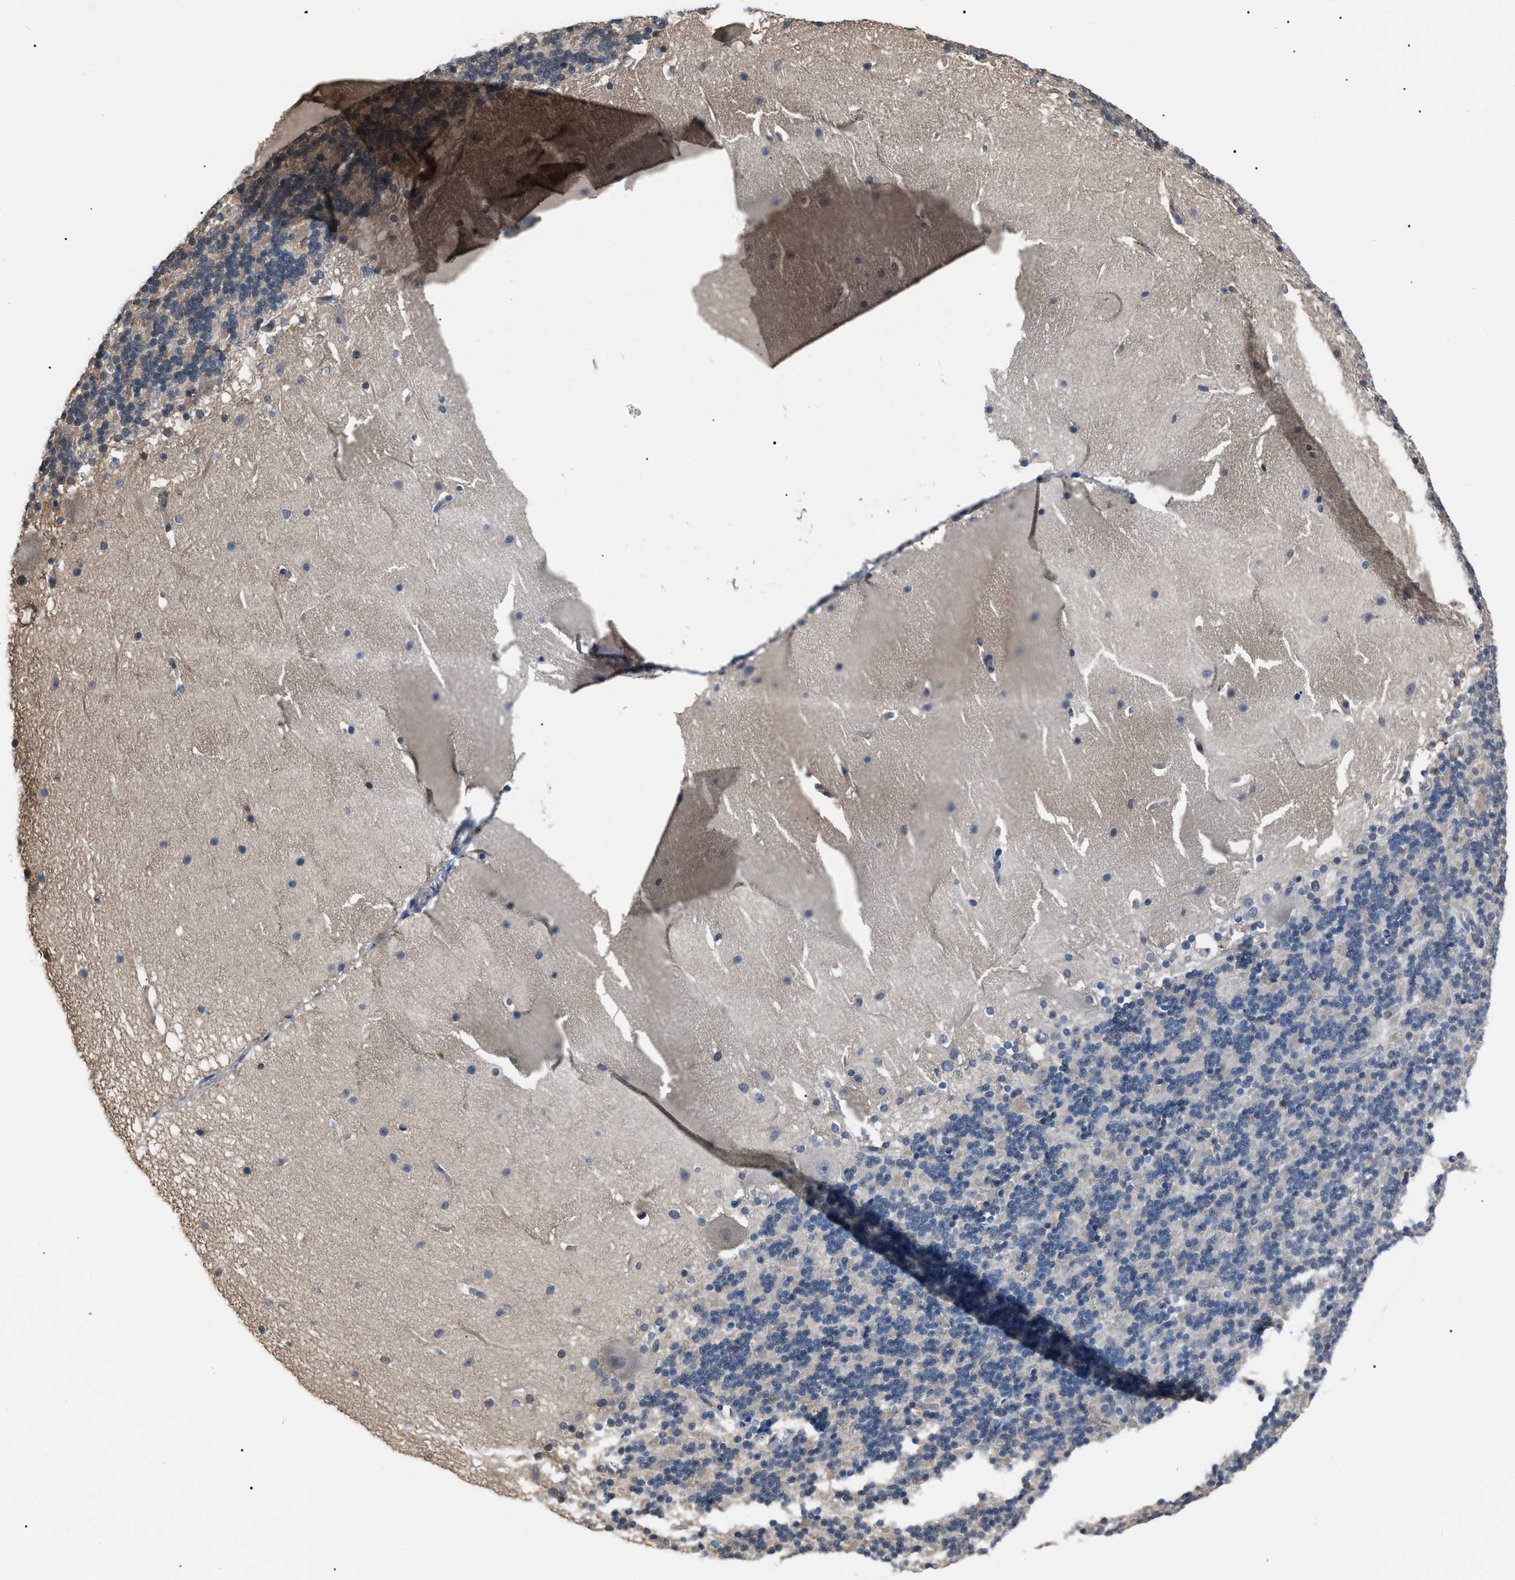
{"staining": {"intensity": "negative", "quantity": "none", "location": "none"}, "tissue": "cerebellum", "cell_type": "Cells in granular layer", "image_type": "normal", "snomed": [{"axis": "morphology", "description": "Normal tissue, NOS"}, {"axis": "topography", "description": "Cerebellum"}], "caption": "The immunohistochemistry (IHC) histopathology image has no significant expression in cells in granular layer of cerebellum.", "gene": "PDCD5", "patient": {"sex": "female", "age": 19}}